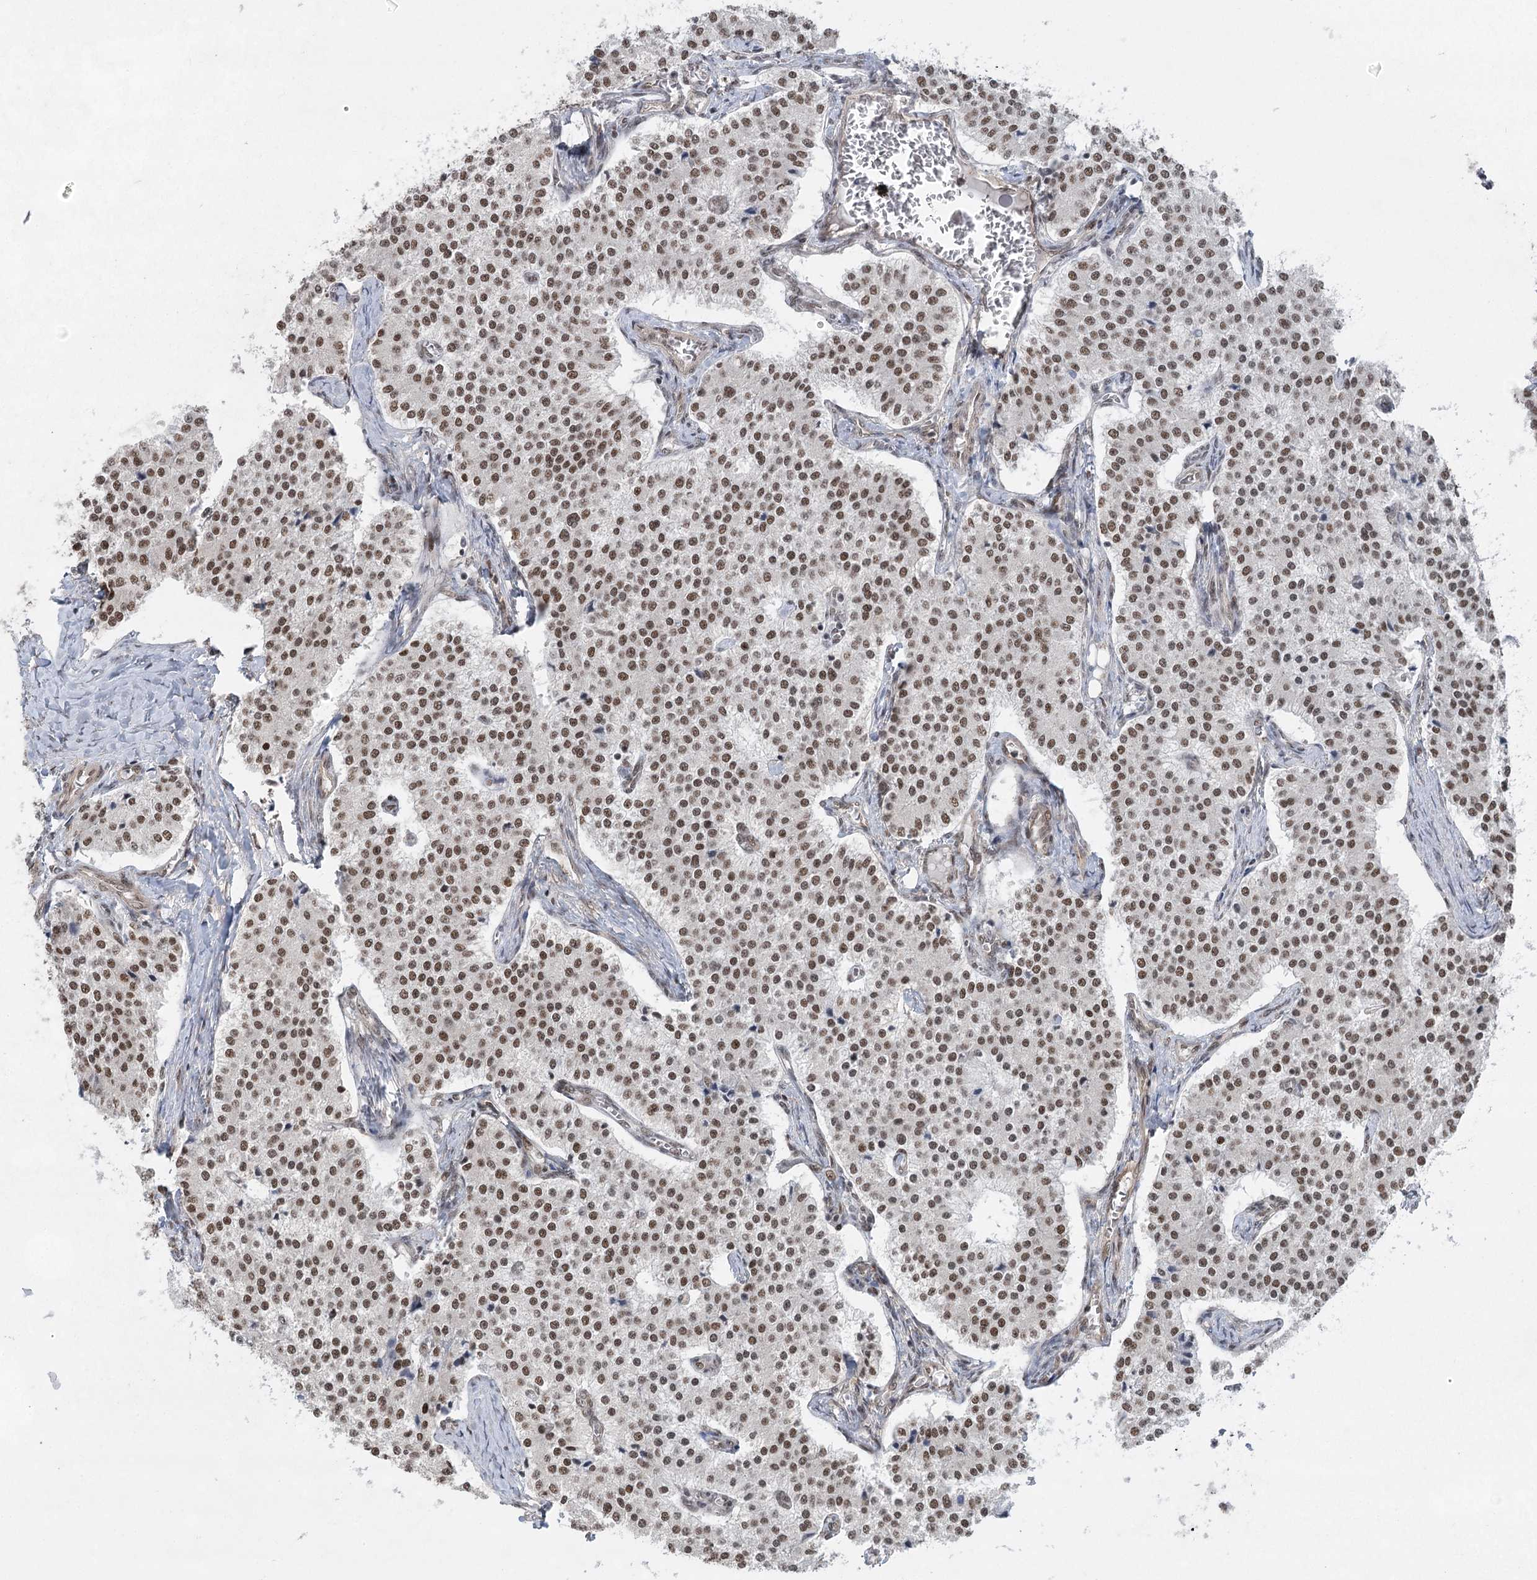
{"staining": {"intensity": "moderate", "quantity": ">75%", "location": "nuclear"}, "tissue": "carcinoid", "cell_type": "Tumor cells", "image_type": "cancer", "snomed": [{"axis": "morphology", "description": "Carcinoid, malignant, NOS"}, {"axis": "topography", "description": "Colon"}], "caption": "This is an image of immunohistochemistry staining of carcinoid (malignant), which shows moderate staining in the nuclear of tumor cells.", "gene": "ZCCHC8", "patient": {"sex": "female", "age": 52}}